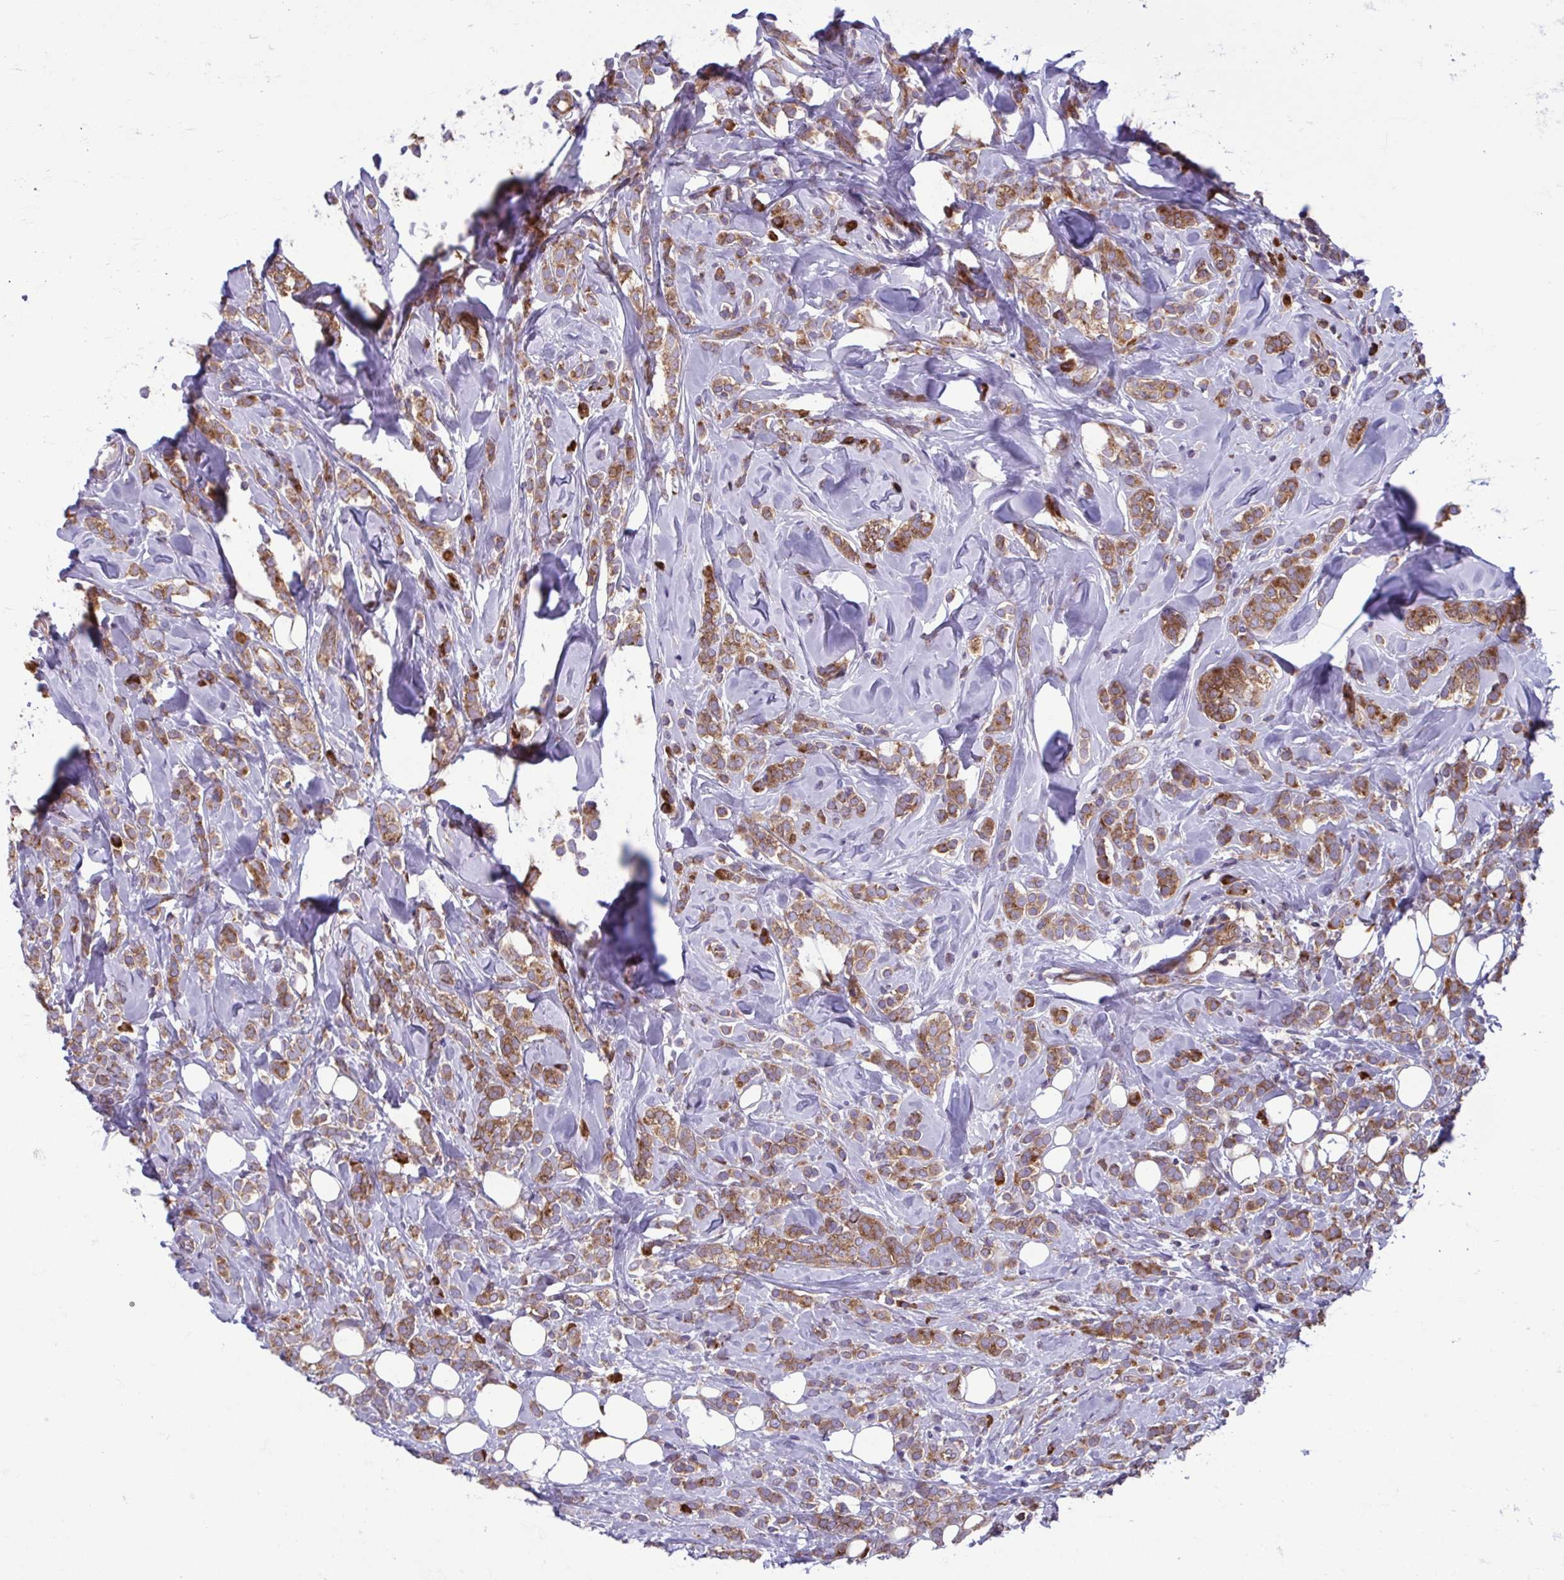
{"staining": {"intensity": "moderate", "quantity": ">75%", "location": "cytoplasmic/membranous"}, "tissue": "breast cancer", "cell_type": "Tumor cells", "image_type": "cancer", "snomed": [{"axis": "morphology", "description": "Lobular carcinoma"}, {"axis": "topography", "description": "Breast"}], "caption": "Immunohistochemical staining of human breast cancer (lobular carcinoma) reveals medium levels of moderate cytoplasmic/membranous staining in approximately >75% of tumor cells.", "gene": "RPS16", "patient": {"sex": "female", "age": 49}}